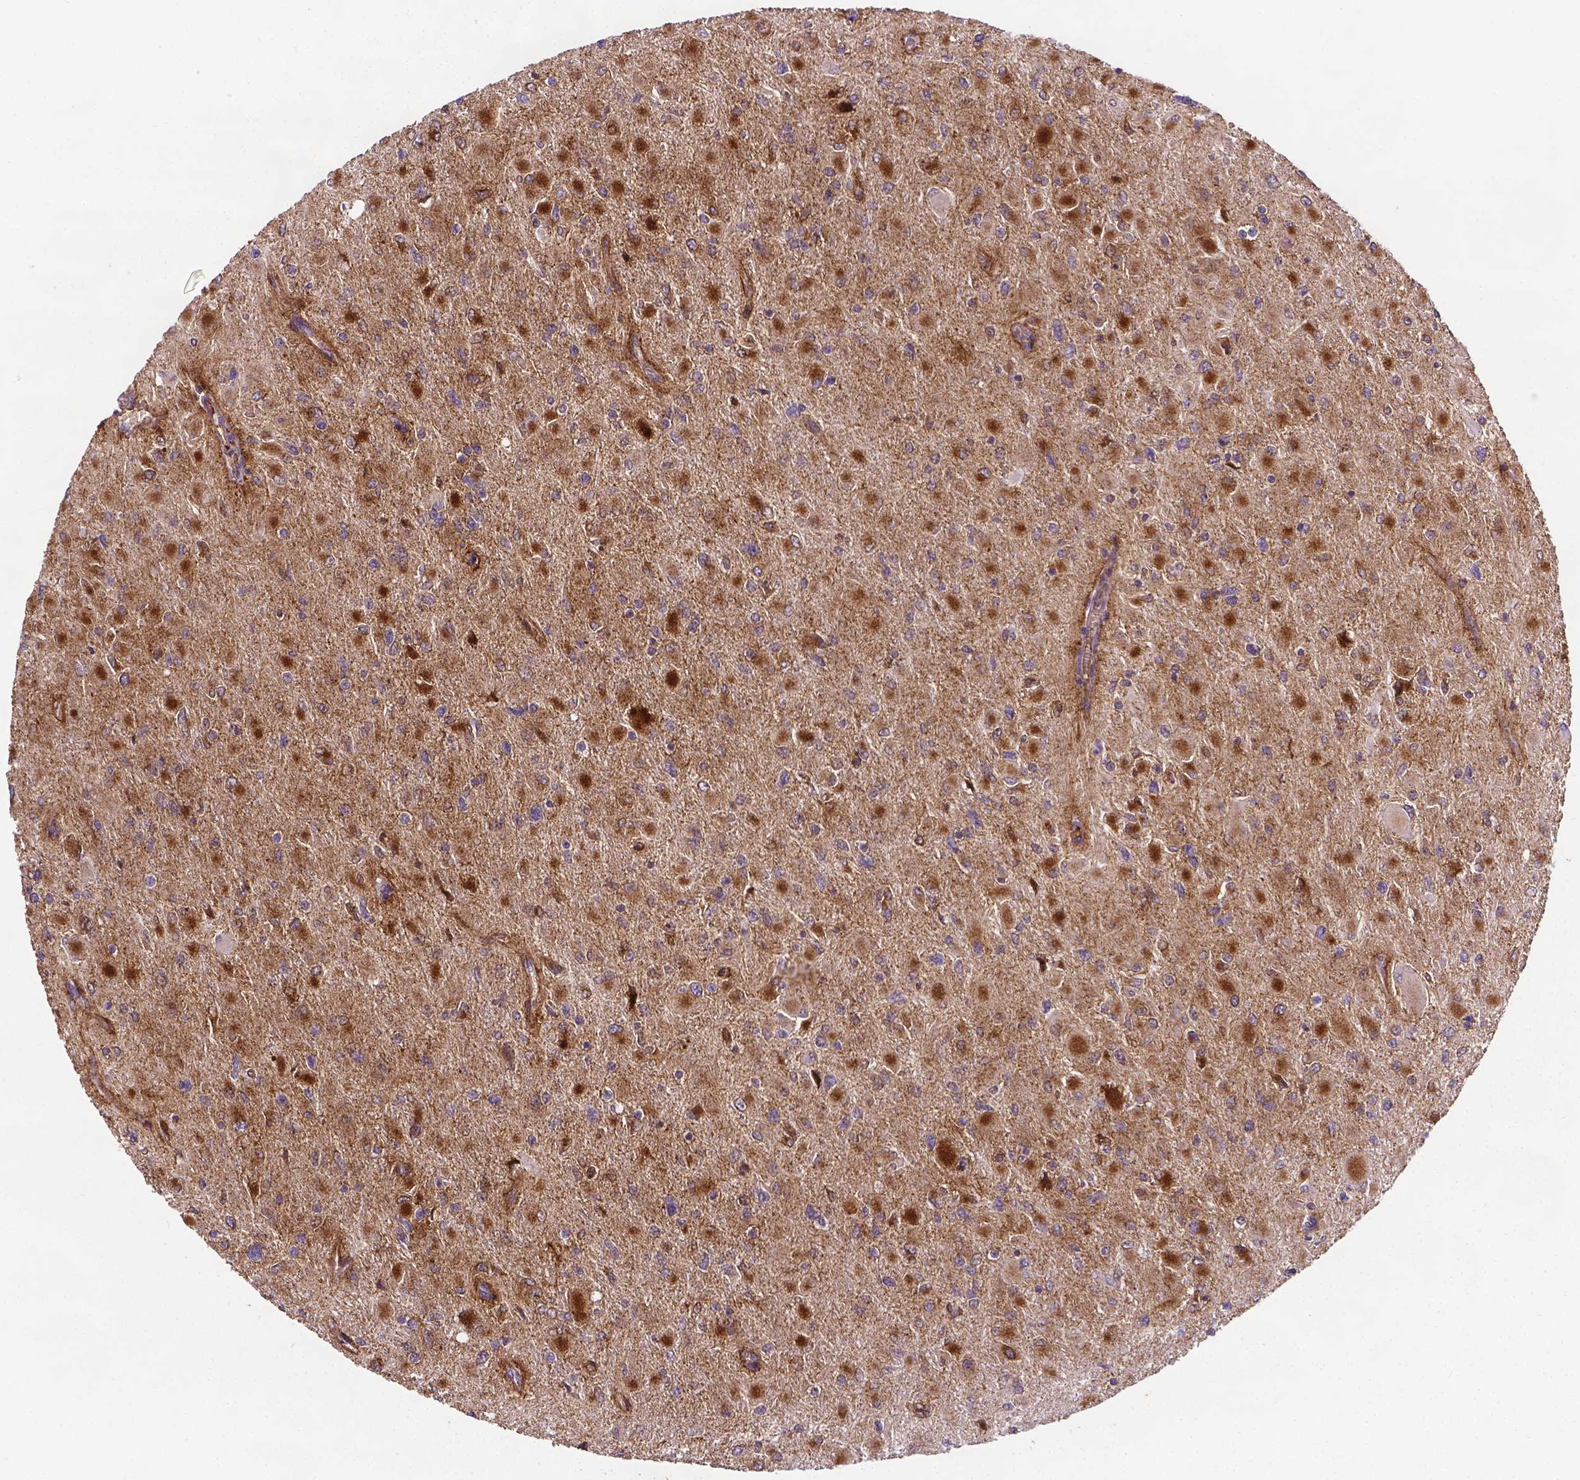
{"staining": {"intensity": "moderate", "quantity": ">75%", "location": "cytoplasmic/membranous"}, "tissue": "glioma", "cell_type": "Tumor cells", "image_type": "cancer", "snomed": [{"axis": "morphology", "description": "Glioma, malignant, High grade"}, {"axis": "topography", "description": "Cerebral cortex"}], "caption": "Immunohistochemistry (IHC) image of neoplastic tissue: human malignant glioma (high-grade) stained using IHC shows medium levels of moderate protein expression localized specifically in the cytoplasmic/membranous of tumor cells, appearing as a cytoplasmic/membranous brown color.", "gene": "APOE", "patient": {"sex": "female", "age": 36}}